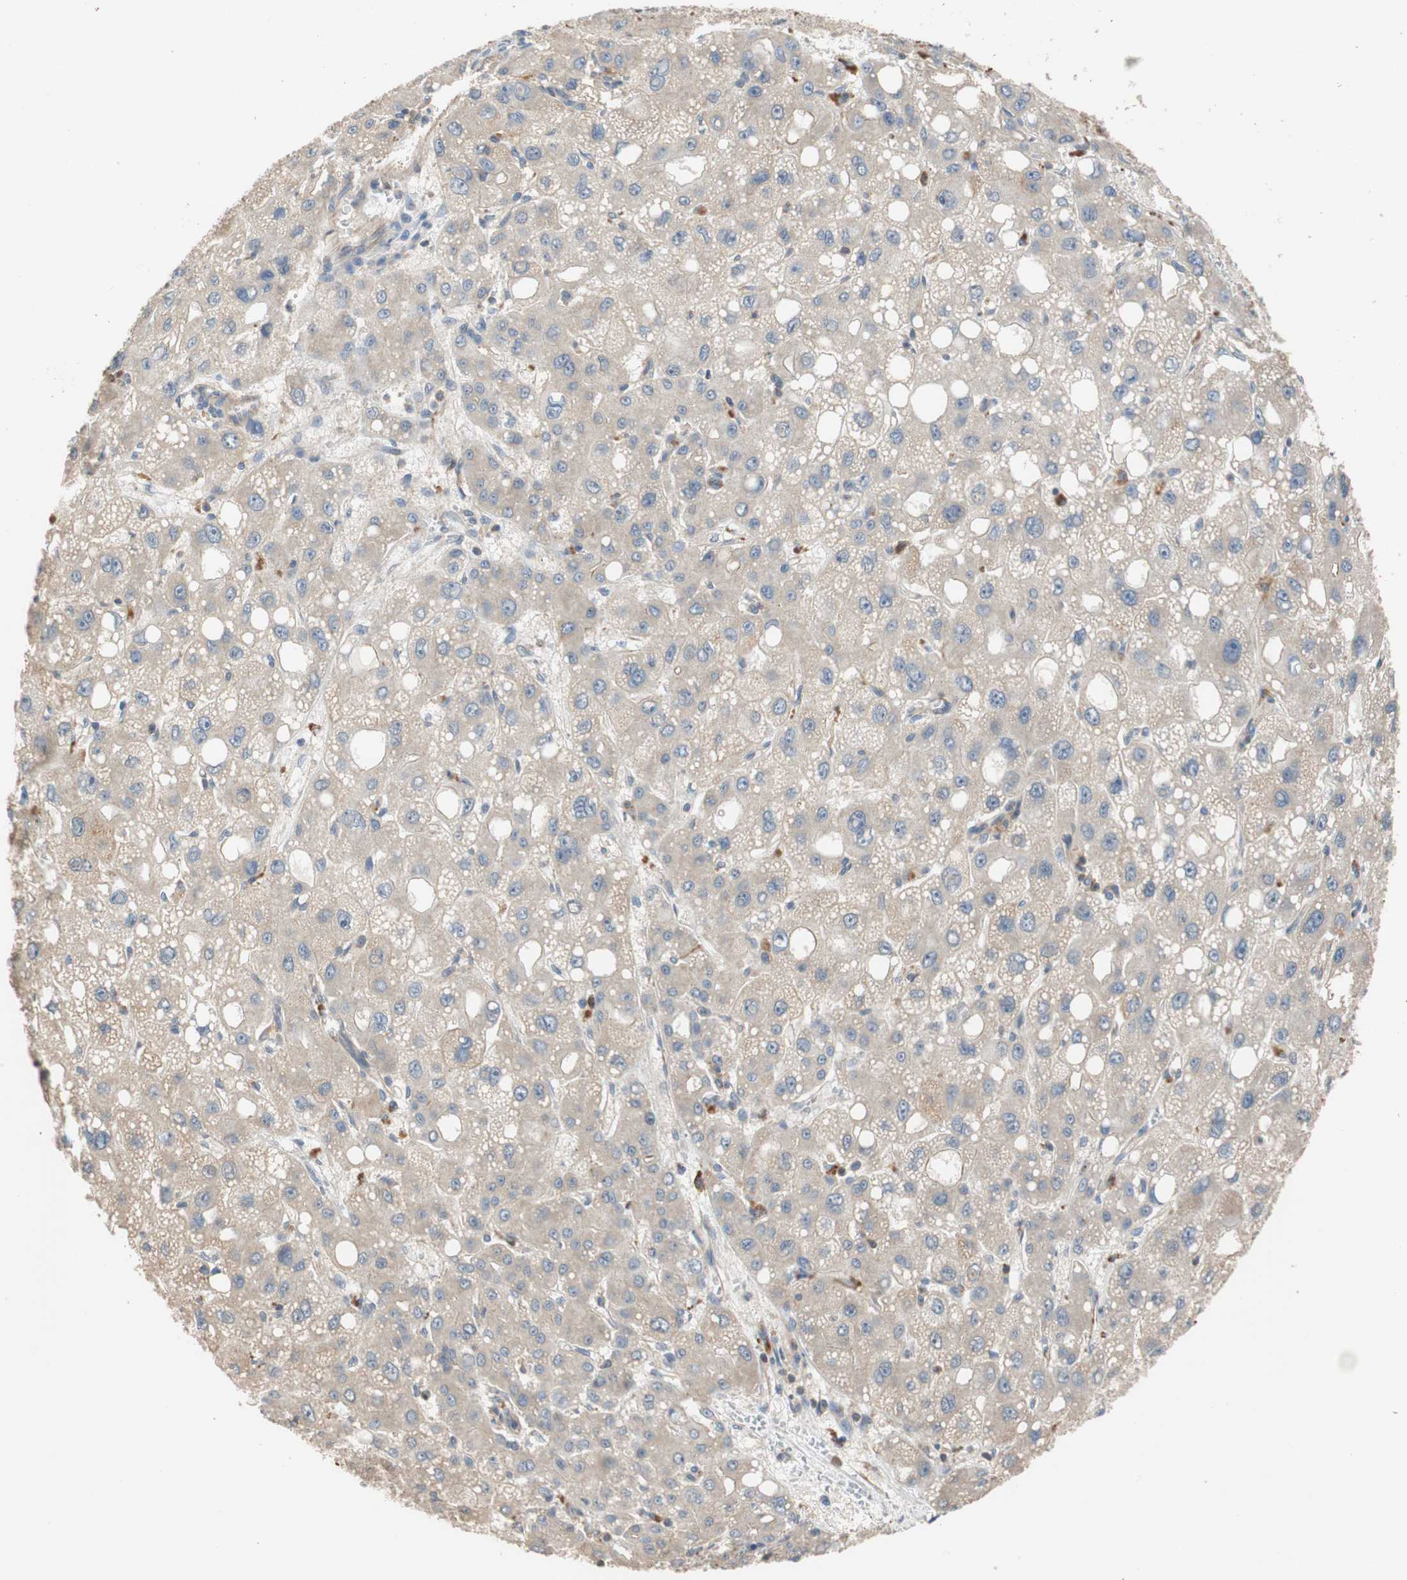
{"staining": {"intensity": "weak", "quantity": "<25%", "location": "cytoplasmic/membranous"}, "tissue": "liver cancer", "cell_type": "Tumor cells", "image_type": "cancer", "snomed": [{"axis": "morphology", "description": "Carcinoma, Hepatocellular, NOS"}, {"axis": "topography", "description": "Liver"}], "caption": "Tumor cells are negative for brown protein staining in liver cancer (hepatocellular carcinoma). The staining was performed using DAB (3,3'-diaminobenzidine) to visualize the protein expression in brown, while the nuclei were stained in blue with hematoxylin (Magnification: 20x).", "gene": "MAP4K2", "patient": {"sex": "male", "age": 55}}